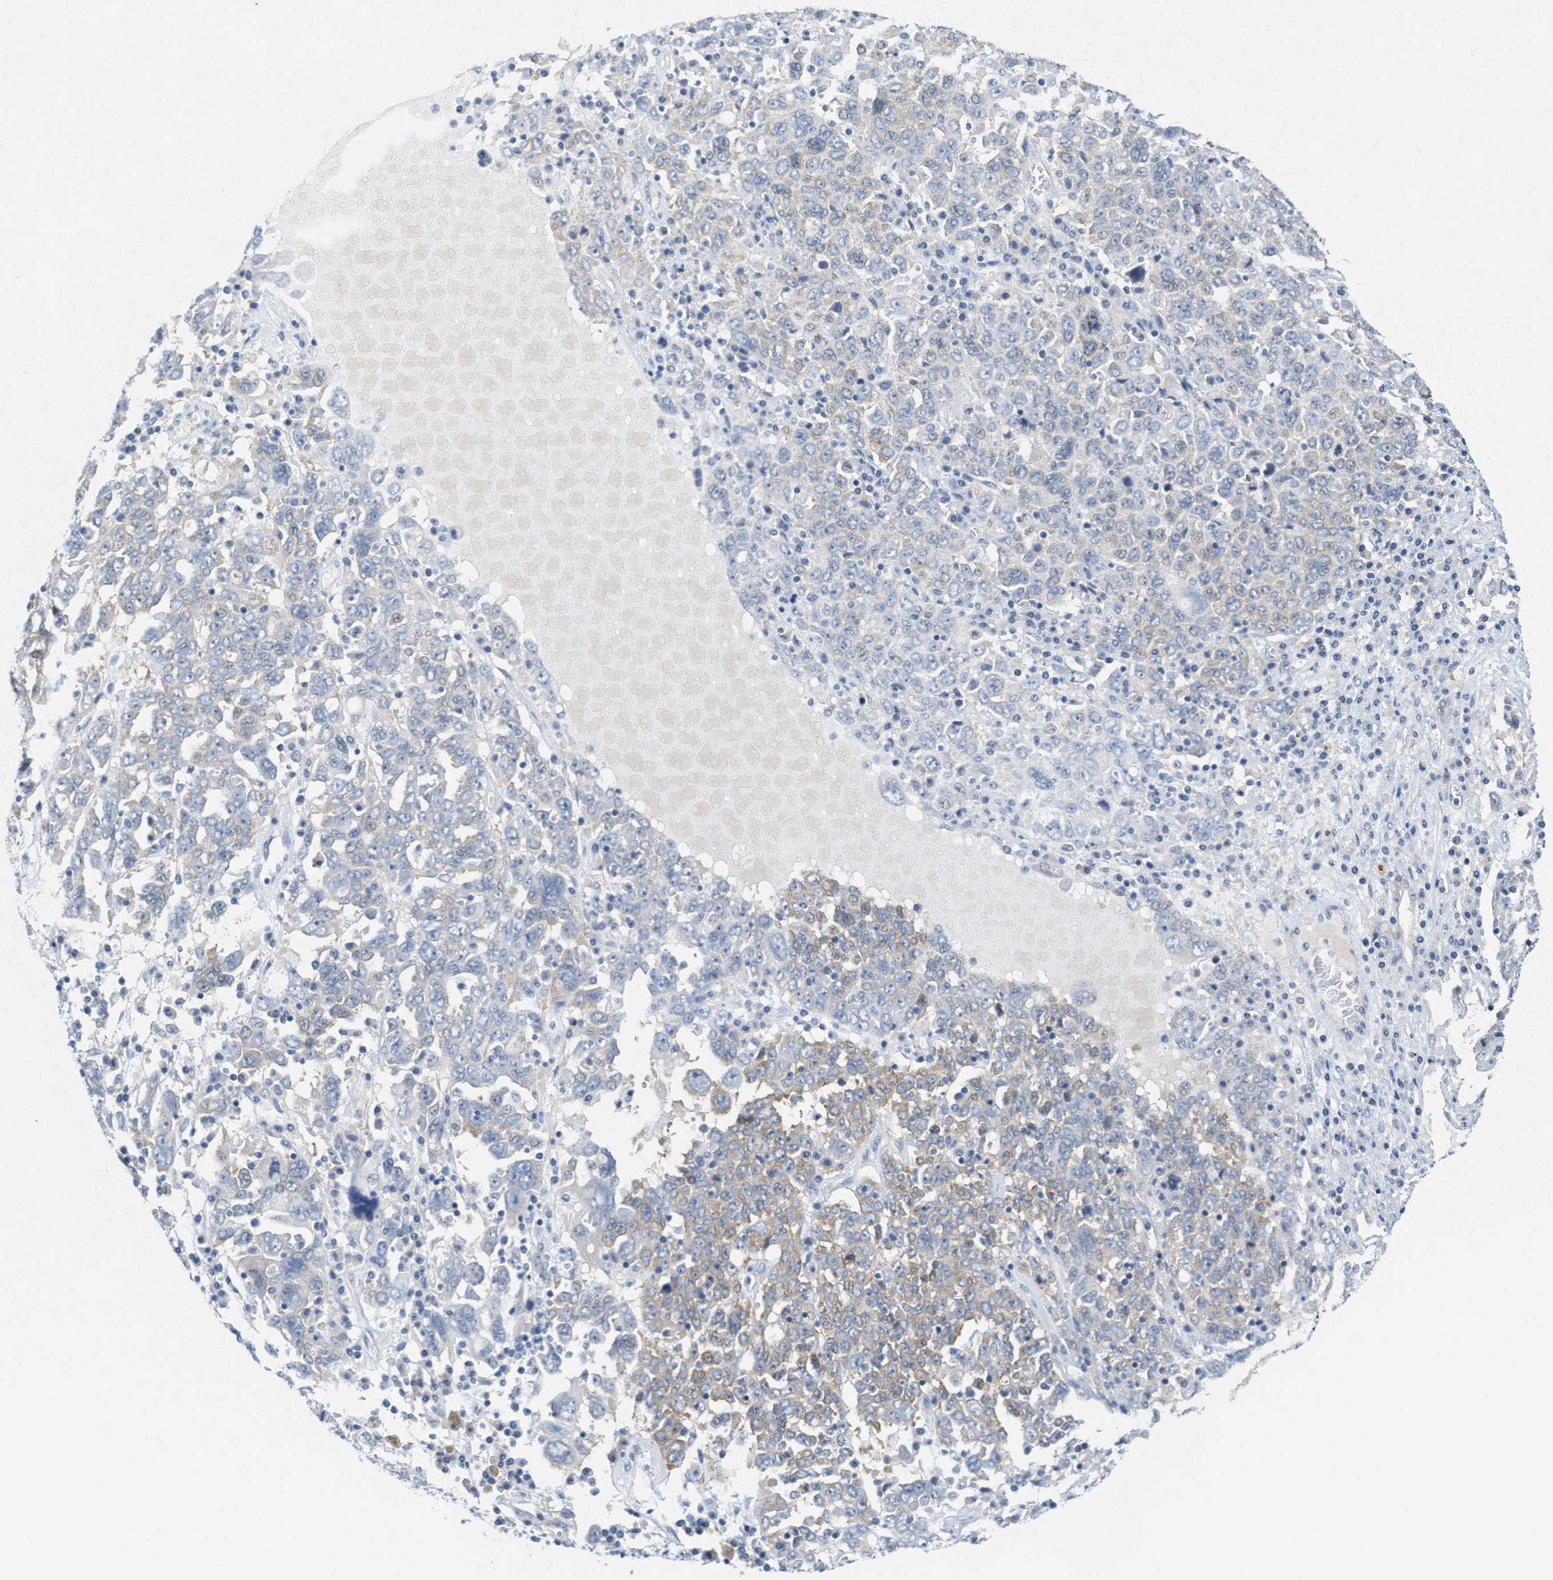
{"staining": {"intensity": "negative", "quantity": "none", "location": "none"}, "tissue": "ovarian cancer", "cell_type": "Tumor cells", "image_type": "cancer", "snomed": [{"axis": "morphology", "description": "Carcinoma, endometroid"}, {"axis": "topography", "description": "Ovary"}], "caption": "Immunohistochemical staining of human ovarian cancer (endometroid carcinoma) exhibits no significant expression in tumor cells. The staining is performed using DAB (3,3'-diaminobenzidine) brown chromogen with nuclei counter-stained in using hematoxylin.", "gene": "ZFYVE9", "patient": {"sex": "female", "age": 62}}